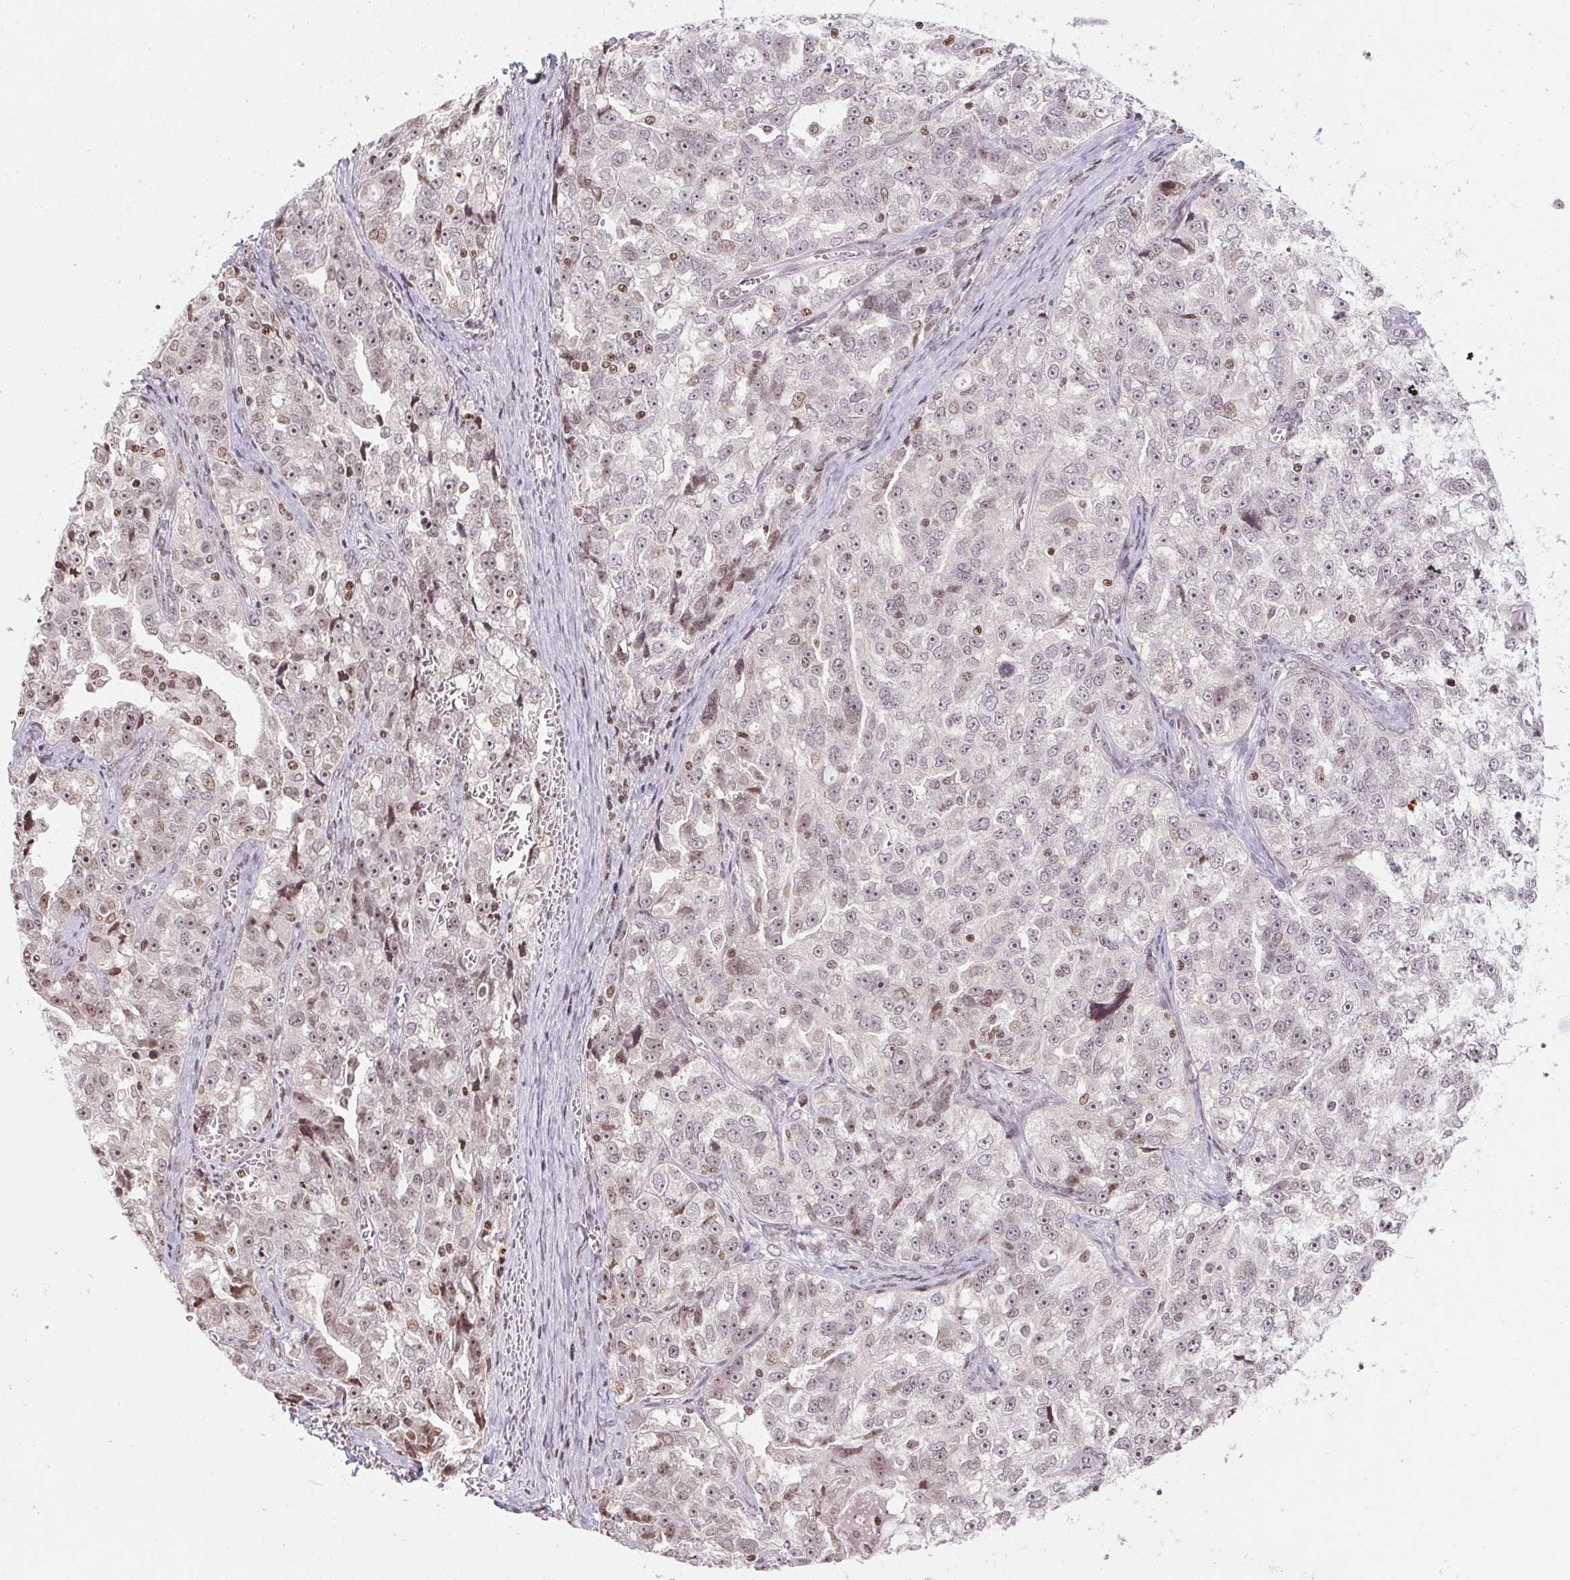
{"staining": {"intensity": "weak", "quantity": "<25%", "location": "nuclear"}, "tissue": "ovarian cancer", "cell_type": "Tumor cells", "image_type": "cancer", "snomed": [{"axis": "morphology", "description": "Cystadenocarcinoma, serous, NOS"}, {"axis": "topography", "description": "Ovary"}], "caption": "Ovarian cancer (serous cystadenocarcinoma) was stained to show a protein in brown. There is no significant expression in tumor cells.", "gene": "RNF181", "patient": {"sex": "female", "age": 51}}